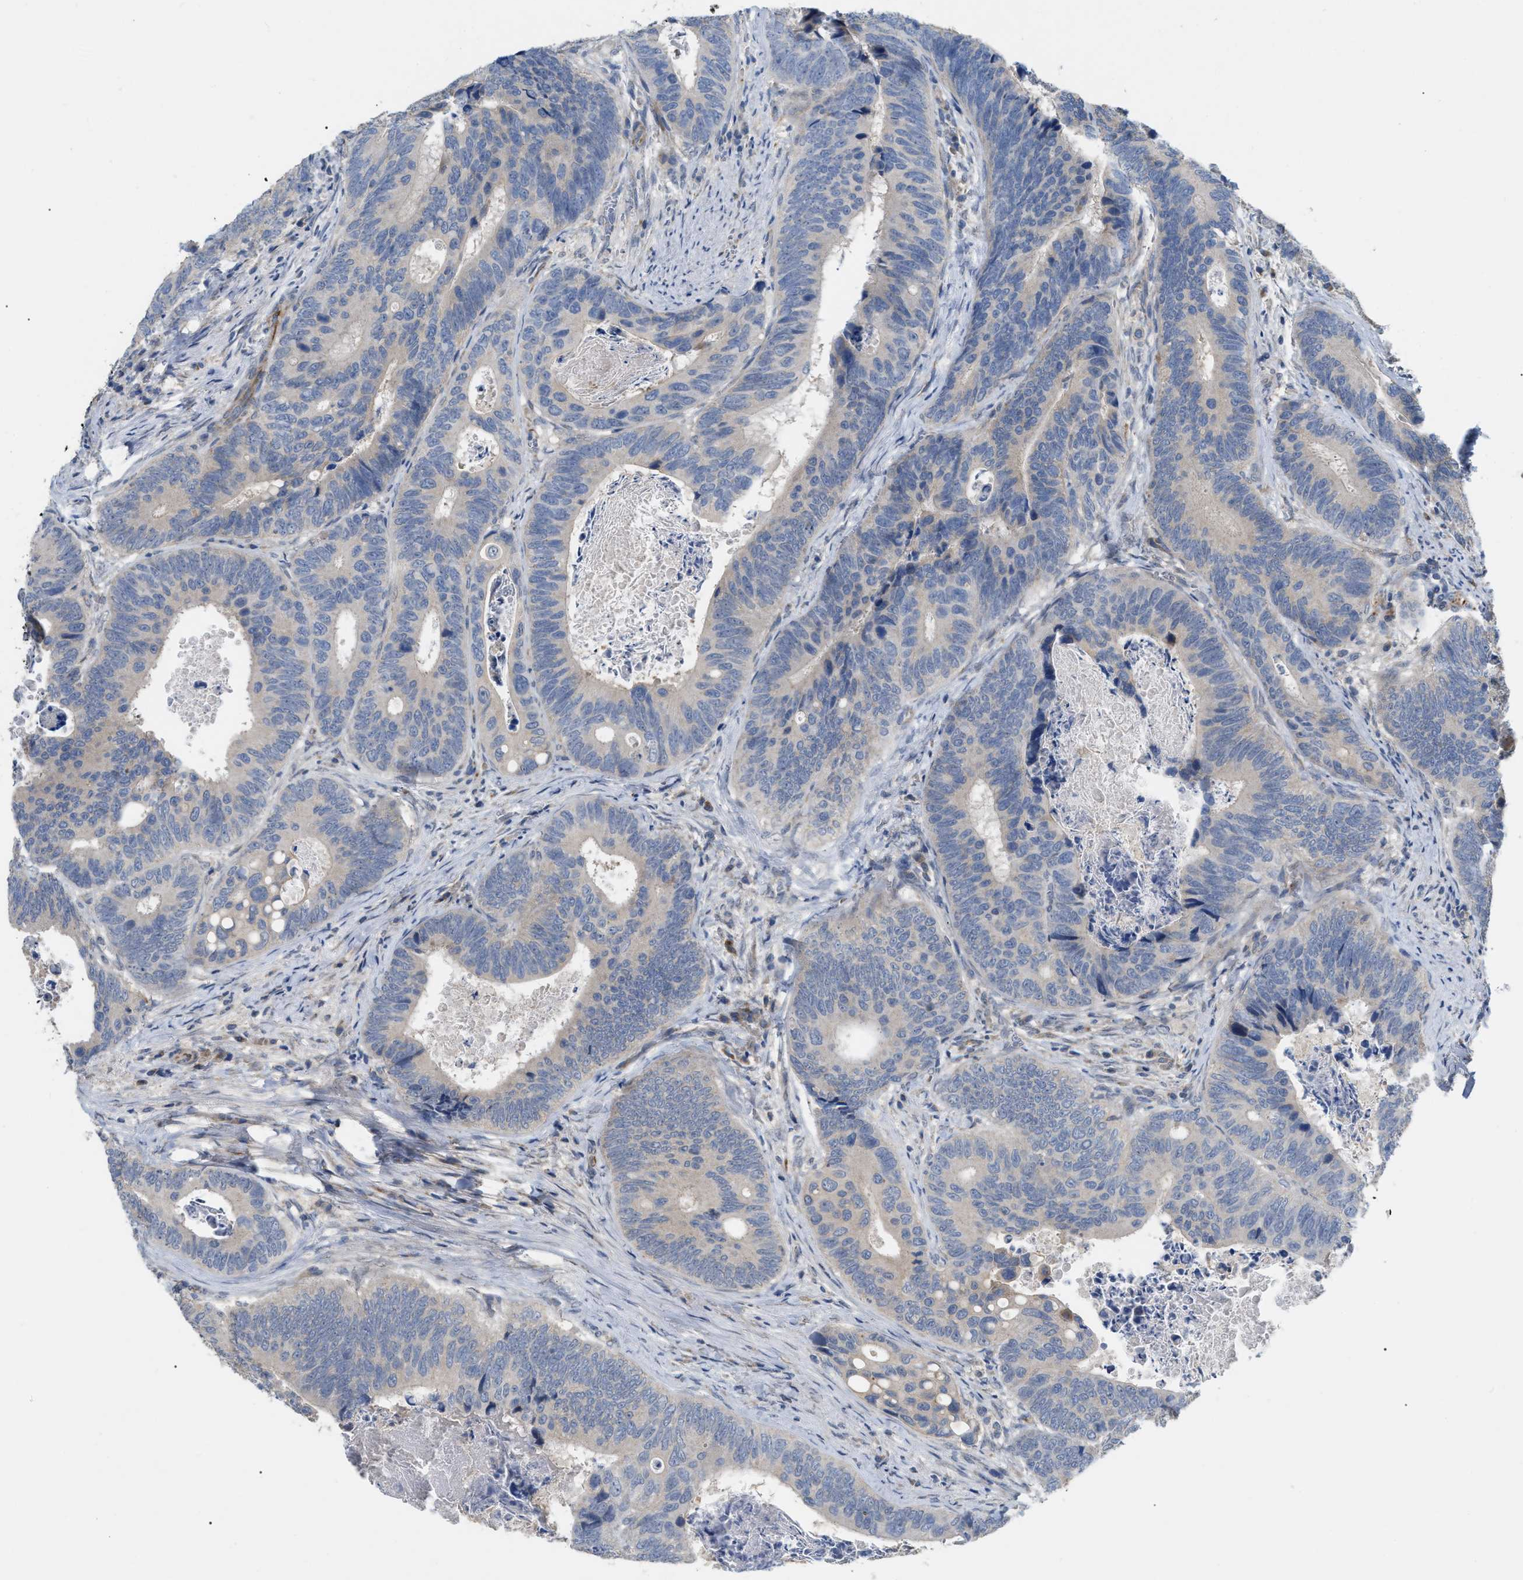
{"staining": {"intensity": "negative", "quantity": "none", "location": "none"}, "tissue": "colorectal cancer", "cell_type": "Tumor cells", "image_type": "cancer", "snomed": [{"axis": "morphology", "description": "Inflammation, NOS"}, {"axis": "morphology", "description": "Adenocarcinoma, NOS"}, {"axis": "topography", "description": "Colon"}], "caption": "A high-resolution histopathology image shows immunohistochemistry staining of colorectal cancer, which reveals no significant positivity in tumor cells.", "gene": "DHX58", "patient": {"sex": "male", "age": 72}}